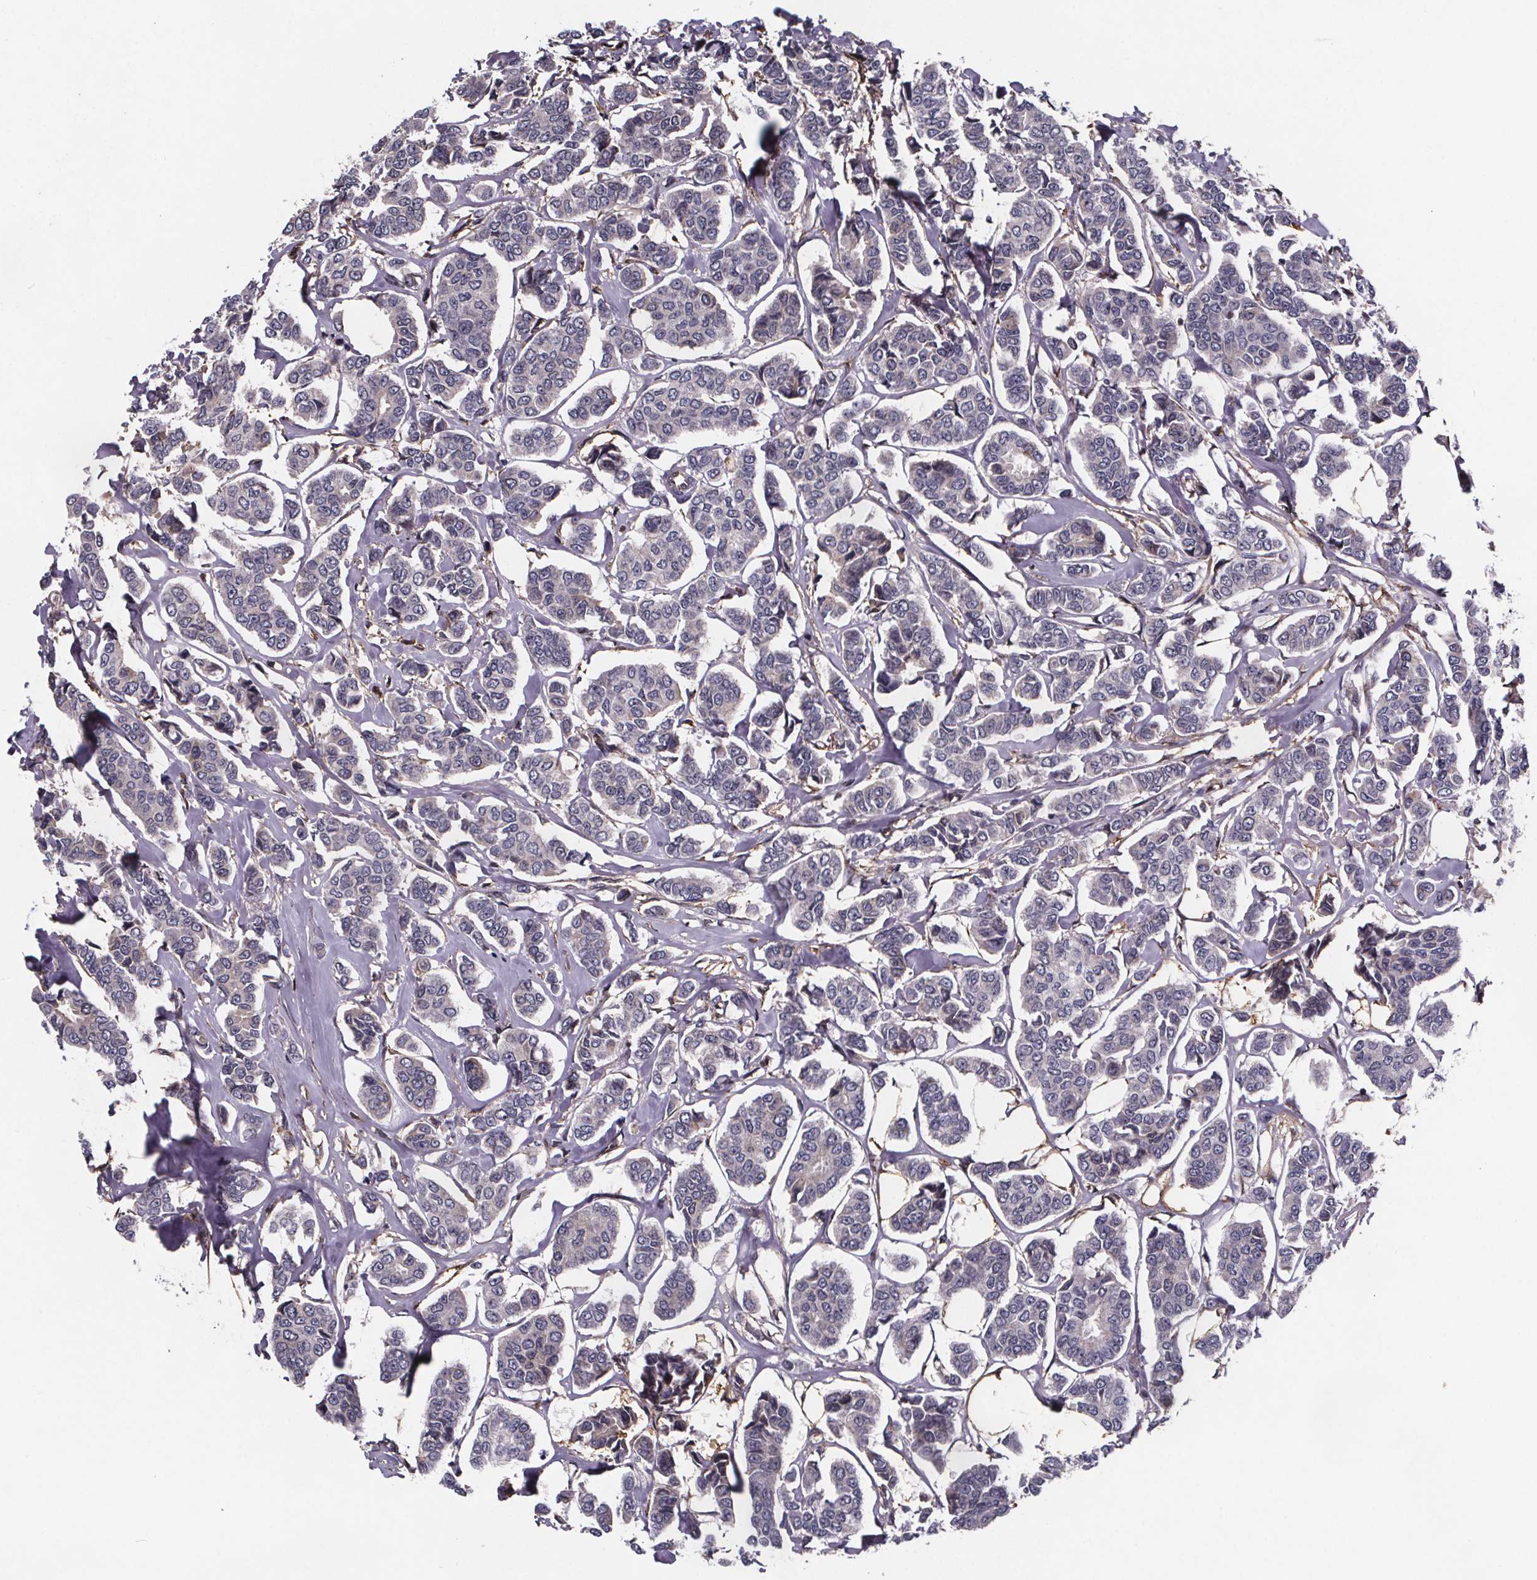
{"staining": {"intensity": "negative", "quantity": "none", "location": "none"}, "tissue": "breast cancer", "cell_type": "Tumor cells", "image_type": "cancer", "snomed": [{"axis": "morphology", "description": "Duct carcinoma"}, {"axis": "topography", "description": "Breast"}], "caption": "A high-resolution photomicrograph shows IHC staining of breast invasive ductal carcinoma, which displays no significant expression in tumor cells. (DAB immunohistochemistry (IHC) visualized using brightfield microscopy, high magnification).", "gene": "FASTKD3", "patient": {"sex": "female", "age": 94}}